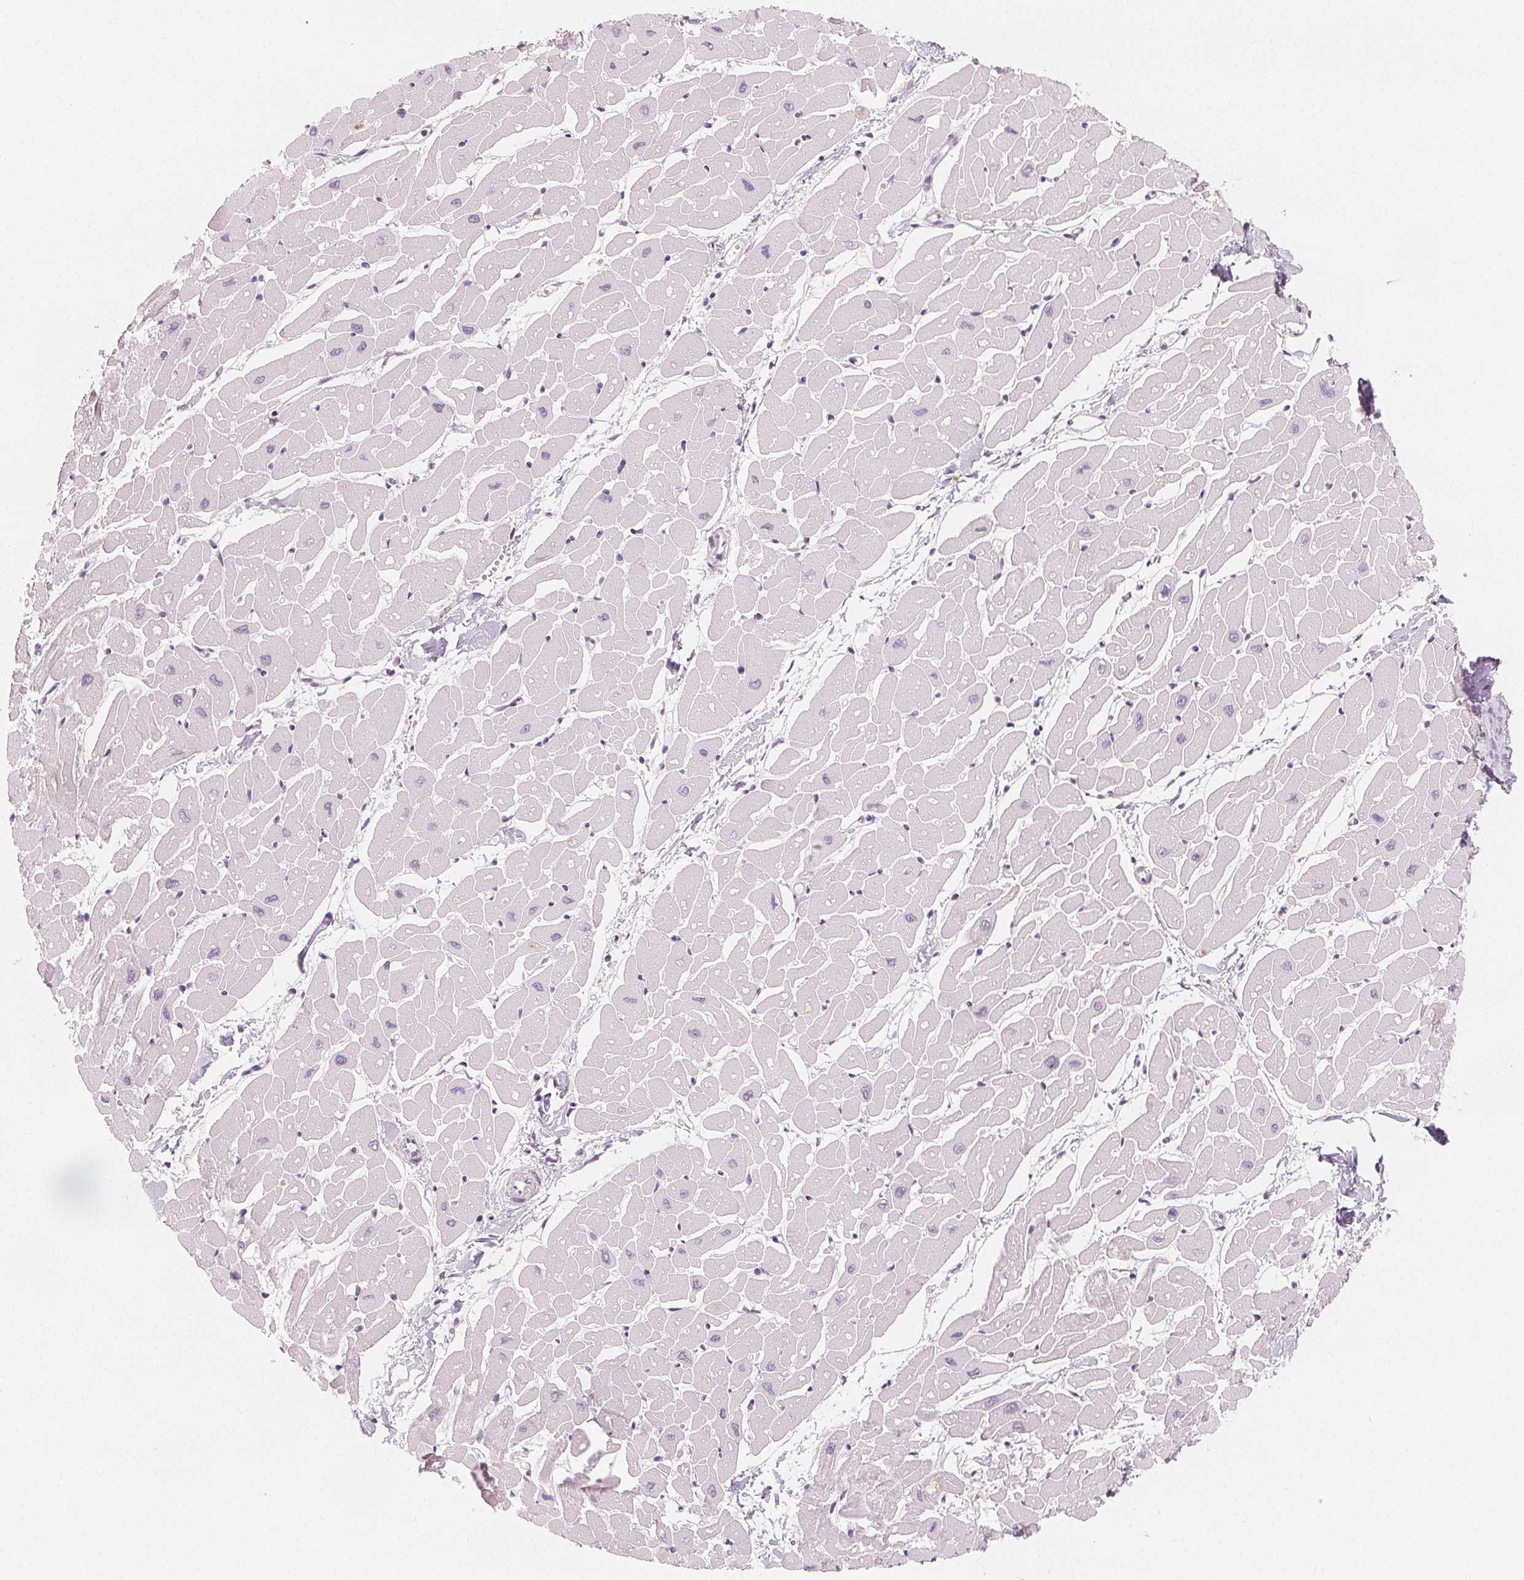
{"staining": {"intensity": "negative", "quantity": "none", "location": "none"}, "tissue": "heart muscle", "cell_type": "Cardiomyocytes", "image_type": "normal", "snomed": [{"axis": "morphology", "description": "Normal tissue, NOS"}, {"axis": "topography", "description": "Heart"}], "caption": "Immunohistochemistry (IHC) of unremarkable heart muscle demonstrates no expression in cardiomyocytes.", "gene": "MAP1A", "patient": {"sex": "male", "age": 57}}